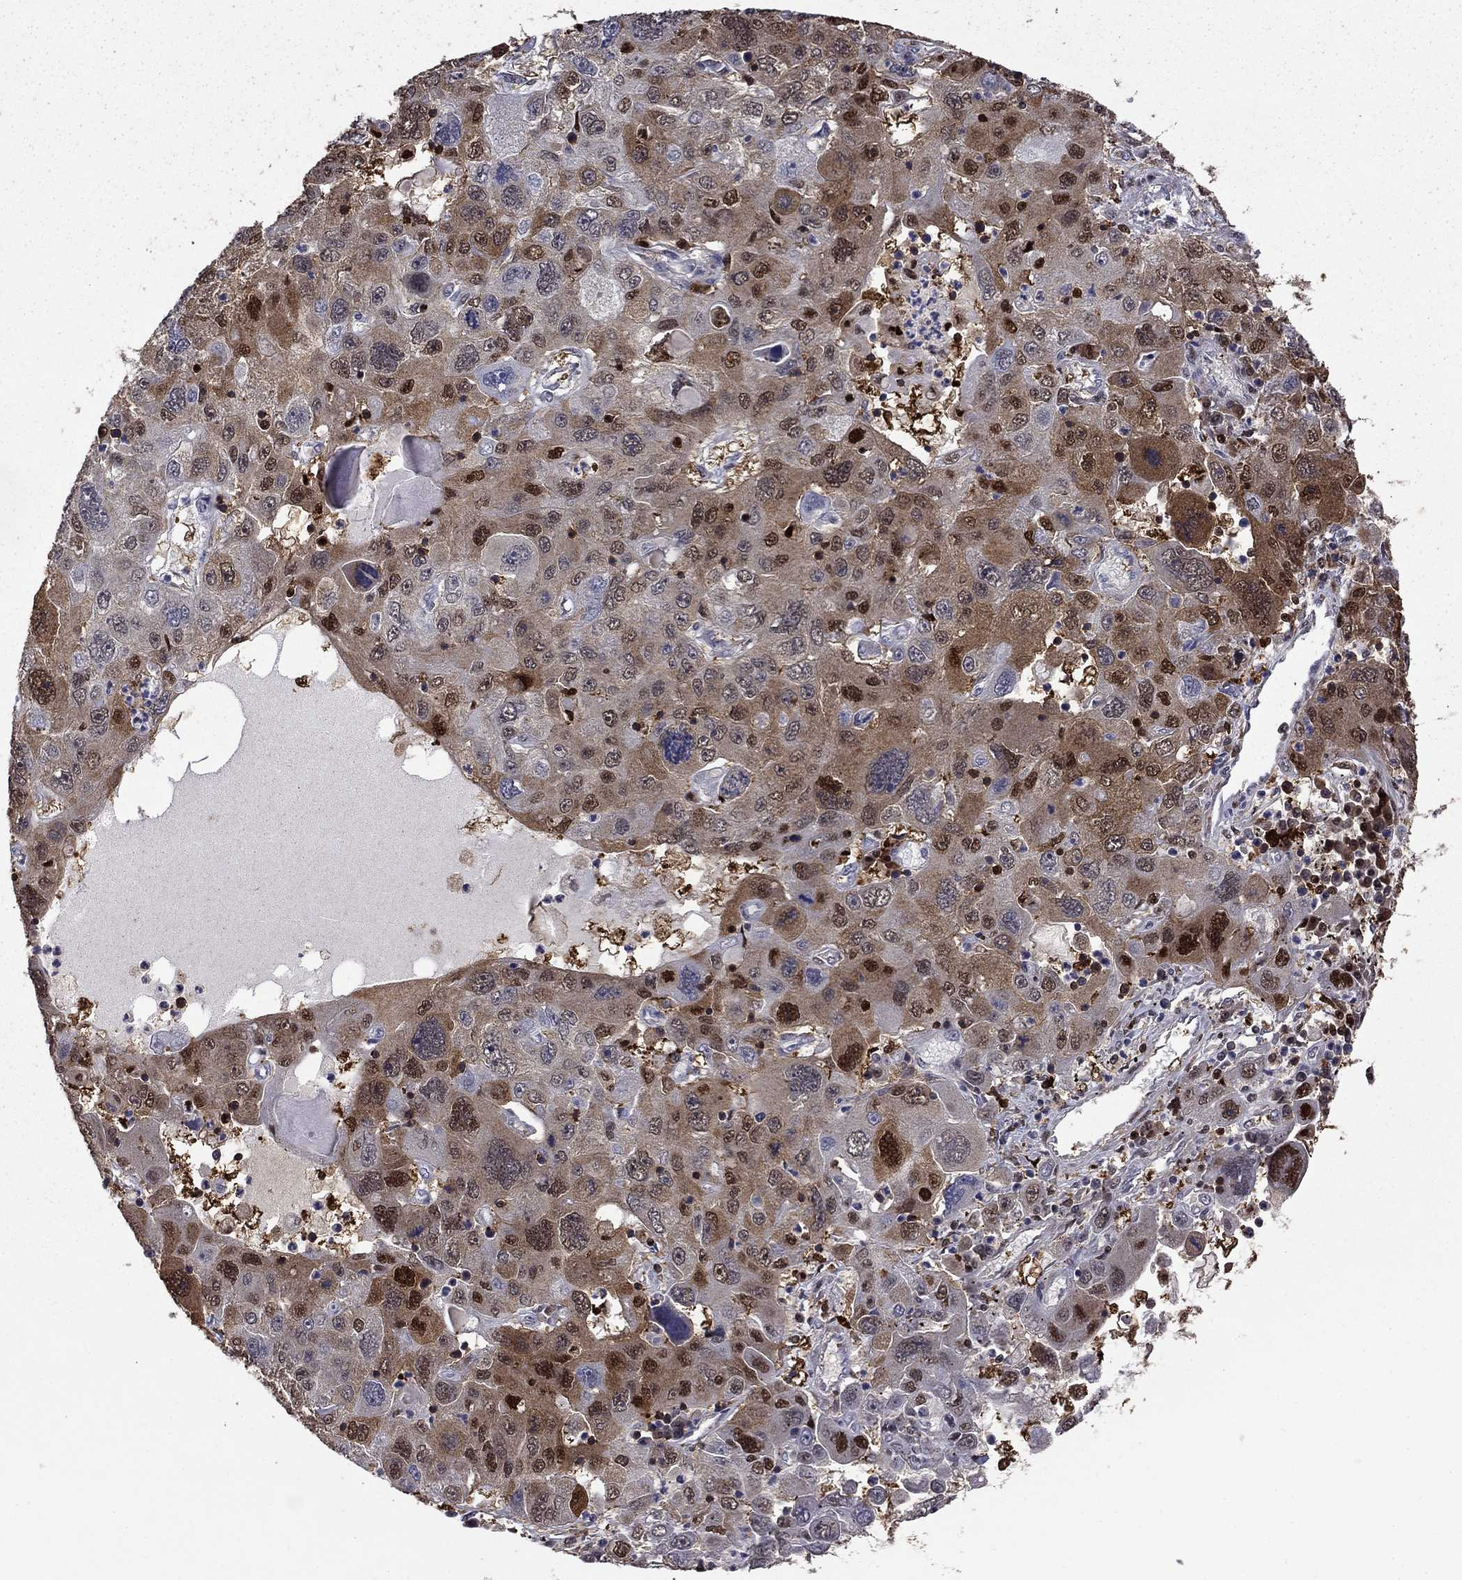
{"staining": {"intensity": "strong", "quantity": "<25%", "location": "cytoplasmic/membranous,nuclear"}, "tissue": "stomach cancer", "cell_type": "Tumor cells", "image_type": "cancer", "snomed": [{"axis": "morphology", "description": "Adenocarcinoma, NOS"}, {"axis": "topography", "description": "Stomach"}], "caption": "This is an image of immunohistochemistry (IHC) staining of stomach cancer (adenocarcinoma), which shows strong positivity in the cytoplasmic/membranous and nuclear of tumor cells.", "gene": "APPBP2", "patient": {"sex": "male", "age": 56}}